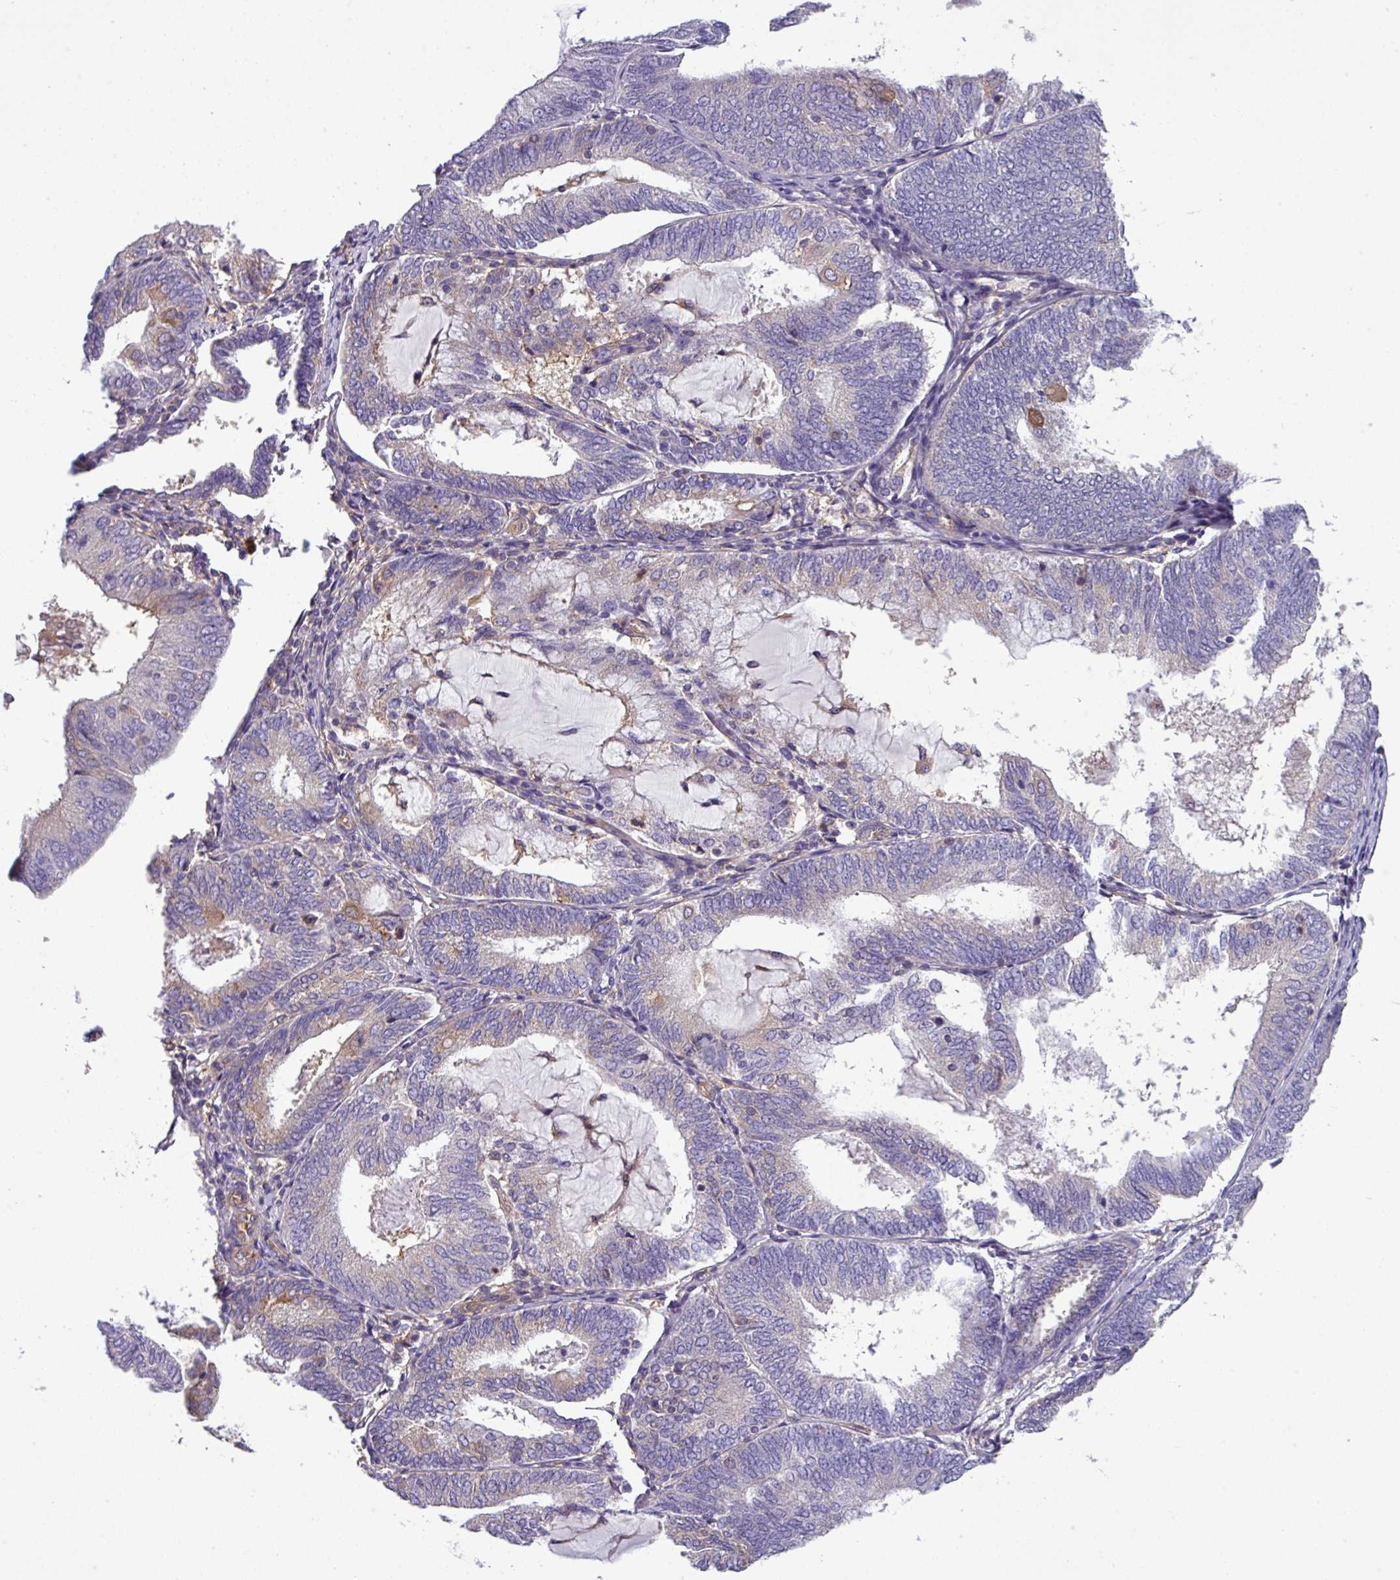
{"staining": {"intensity": "moderate", "quantity": "<25%", "location": "cytoplasmic/membranous"}, "tissue": "endometrial cancer", "cell_type": "Tumor cells", "image_type": "cancer", "snomed": [{"axis": "morphology", "description": "Adenocarcinoma, NOS"}, {"axis": "topography", "description": "Endometrium"}], "caption": "Immunohistochemistry (IHC) image of endometrial cancer (adenocarcinoma) stained for a protein (brown), which reveals low levels of moderate cytoplasmic/membranous positivity in about <25% of tumor cells.", "gene": "SLC23A2", "patient": {"sex": "female", "age": 81}}